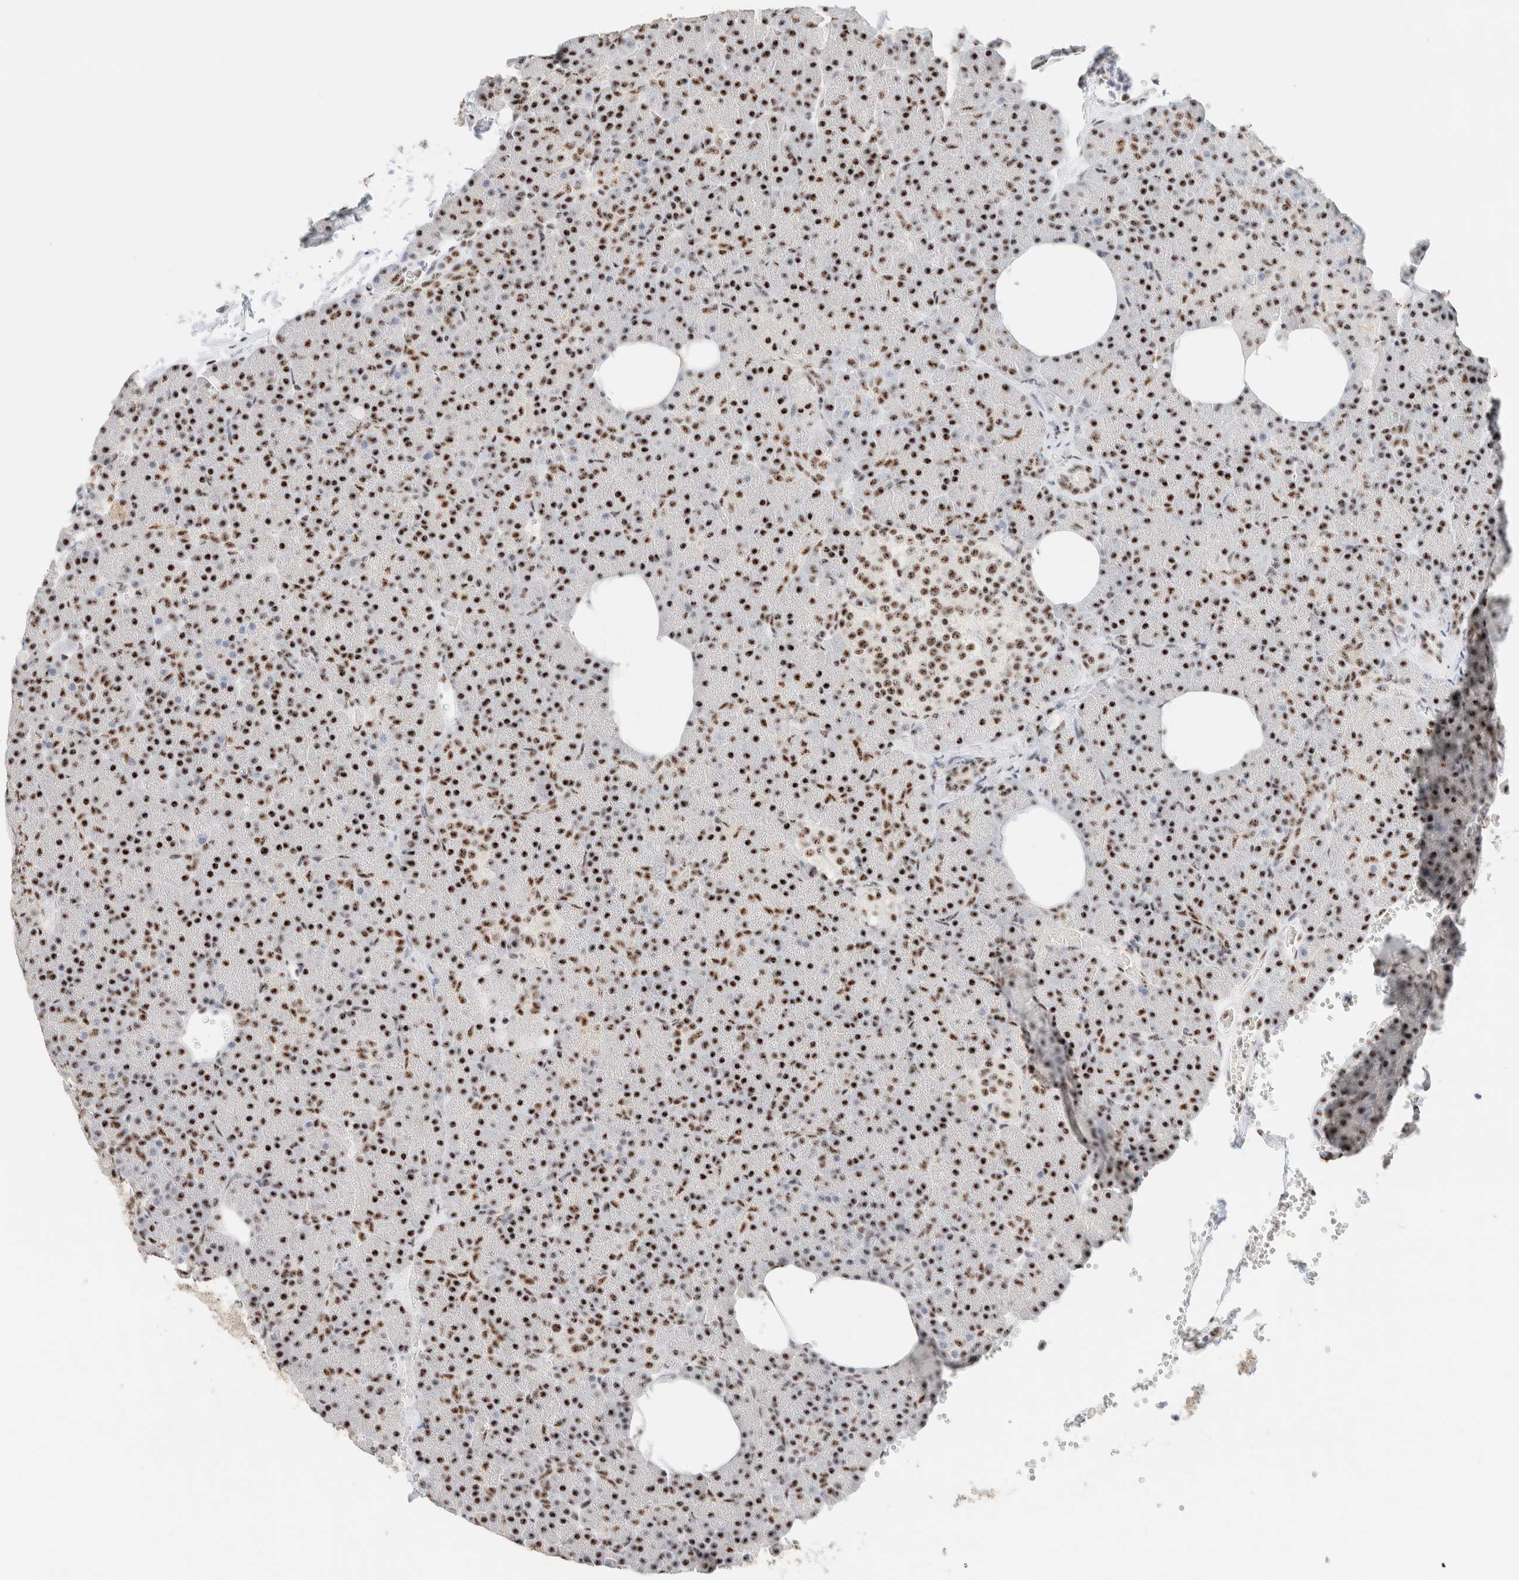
{"staining": {"intensity": "strong", "quantity": ">75%", "location": "nuclear"}, "tissue": "pancreas", "cell_type": "Exocrine glandular cells", "image_type": "normal", "snomed": [{"axis": "morphology", "description": "Normal tissue, NOS"}, {"axis": "morphology", "description": "Carcinoid, malignant, NOS"}, {"axis": "topography", "description": "Pancreas"}], "caption": "Normal pancreas reveals strong nuclear positivity in approximately >75% of exocrine glandular cells.", "gene": "SON", "patient": {"sex": "female", "age": 35}}